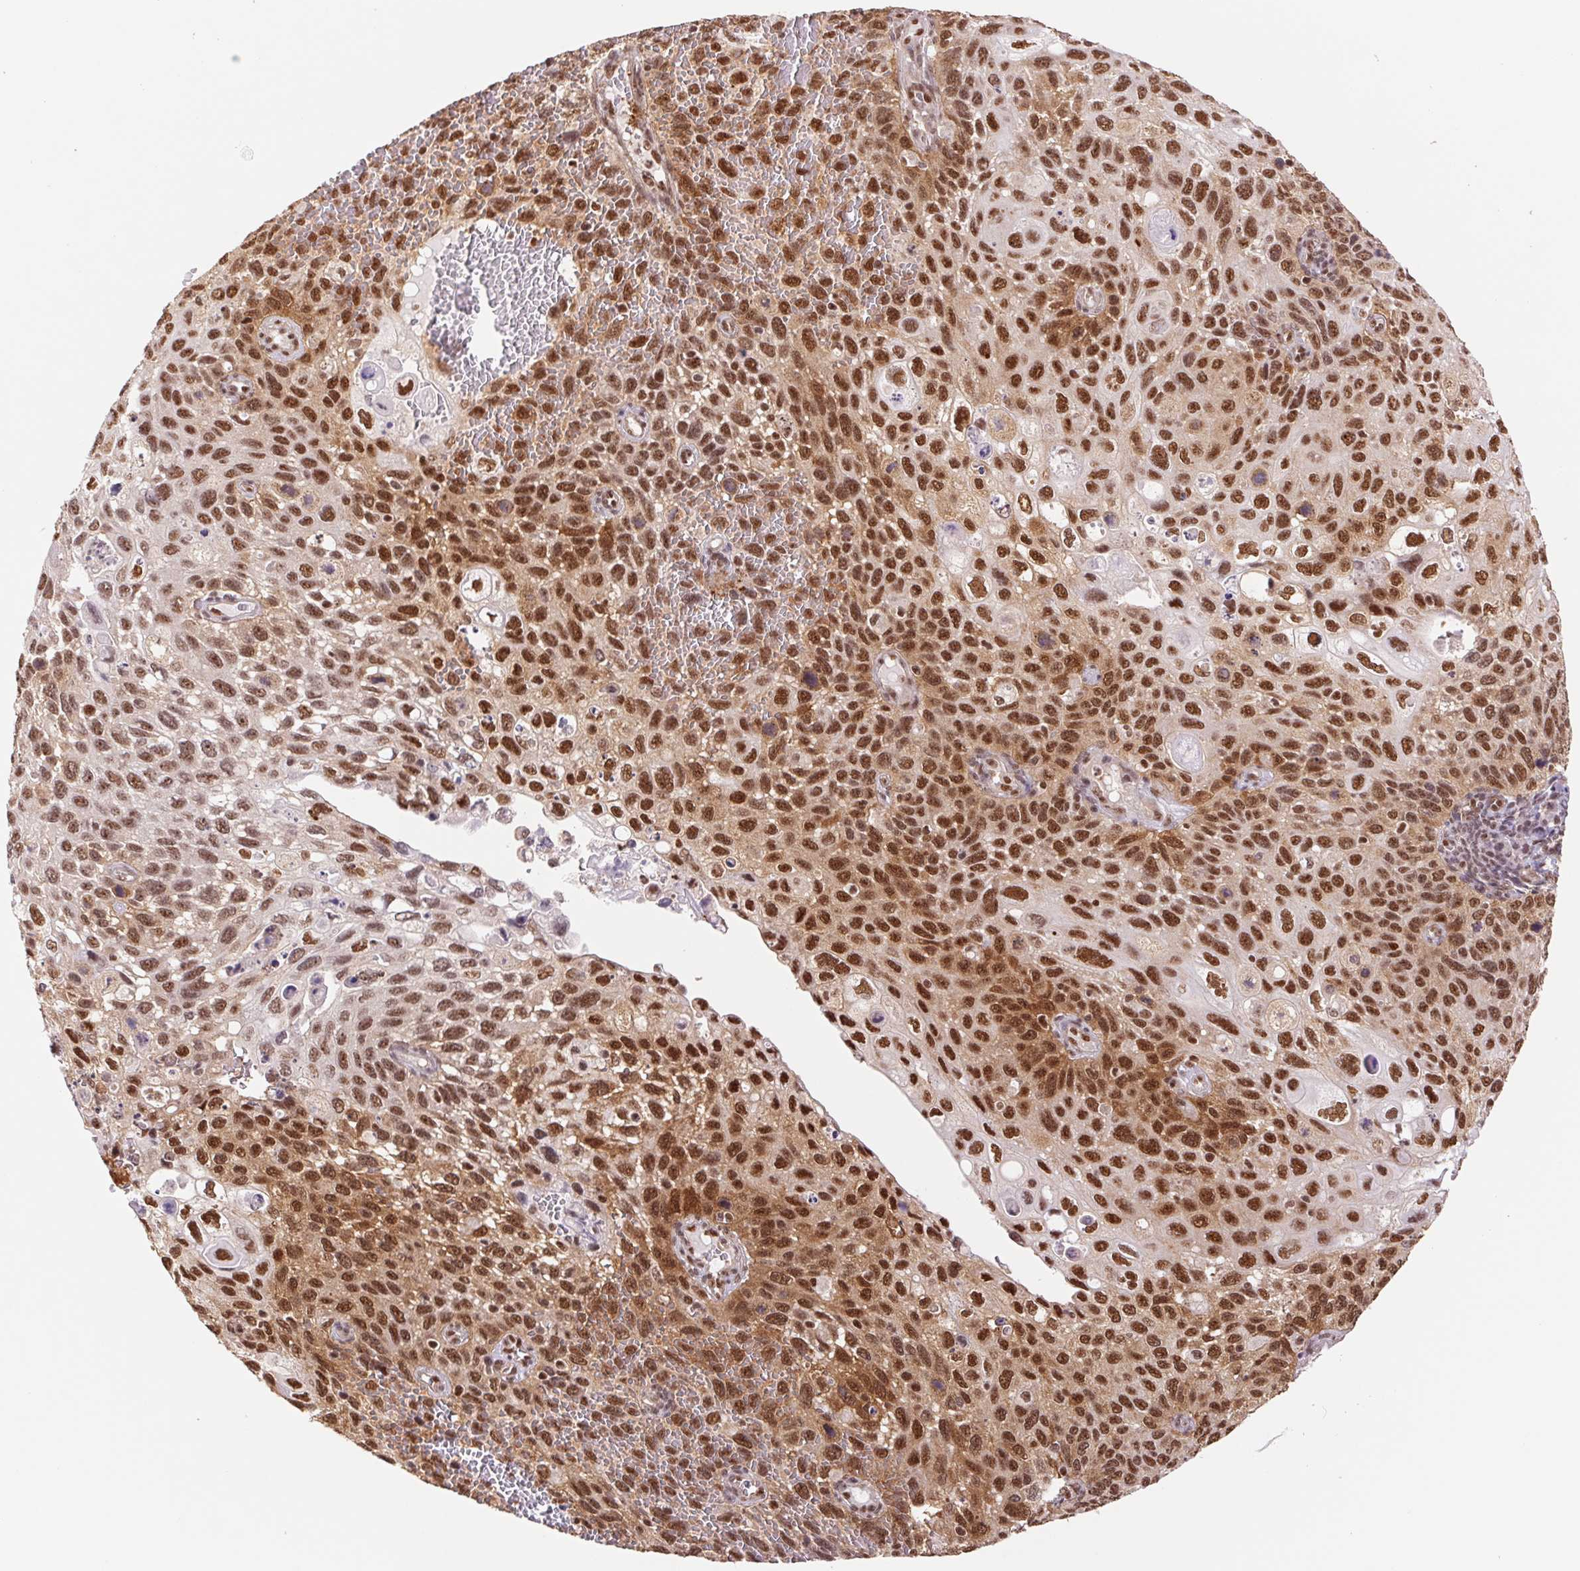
{"staining": {"intensity": "strong", "quantity": ">75%", "location": "nuclear"}, "tissue": "cervical cancer", "cell_type": "Tumor cells", "image_type": "cancer", "snomed": [{"axis": "morphology", "description": "Squamous cell carcinoma, NOS"}, {"axis": "topography", "description": "Cervix"}], "caption": "Brown immunohistochemical staining in human cervical cancer (squamous cell carcinoma) reveals strong nuclear positivity in about >75% of tumor cells. (Brightfield microscopy of DAB IHC at high magnification).", "gene": "CWC25", "patient": {"sex": "female", "age": 70}}